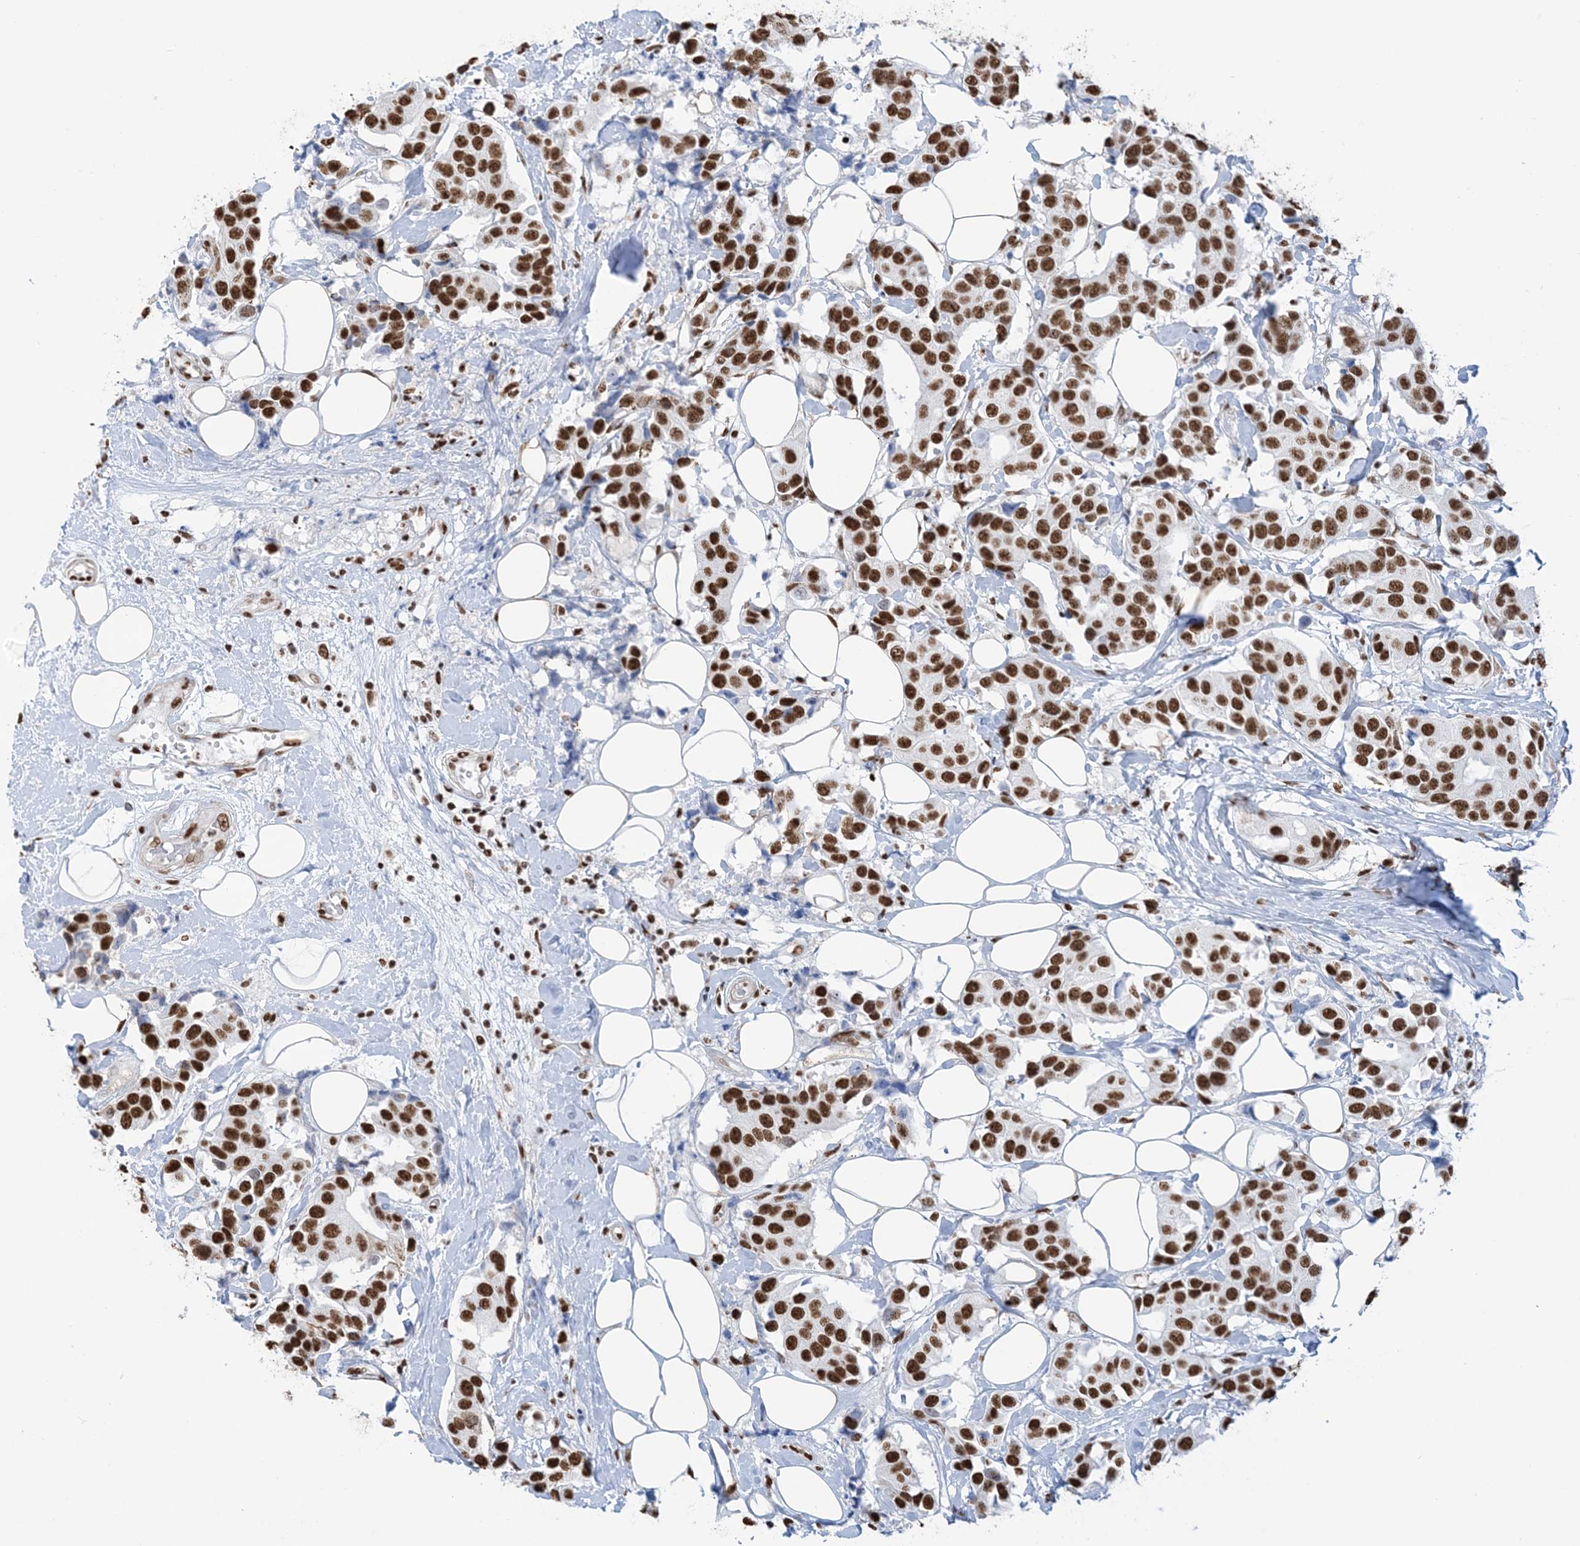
{"staining": {"intensity": "strong", "quantity": ">75%", "location": "nuclear"}, "tissue": "breast cancer", "cell_type": "Tumor cells", "image_type": "cancer", "snomed": [{"axis": "morphology", "description": "Normal tissue, NOS"}, {"axis": "morphology", "description": "Duct carcinoma"}, {"axis": "topography", "description": "Breast"}], "caption": "Breast cancer stained with a brown dye displays strong nuclear positive positivity in about >75% of tumor cells.", "gene": "ZNF792", "patient": {"sex": "female", "age": 39}}